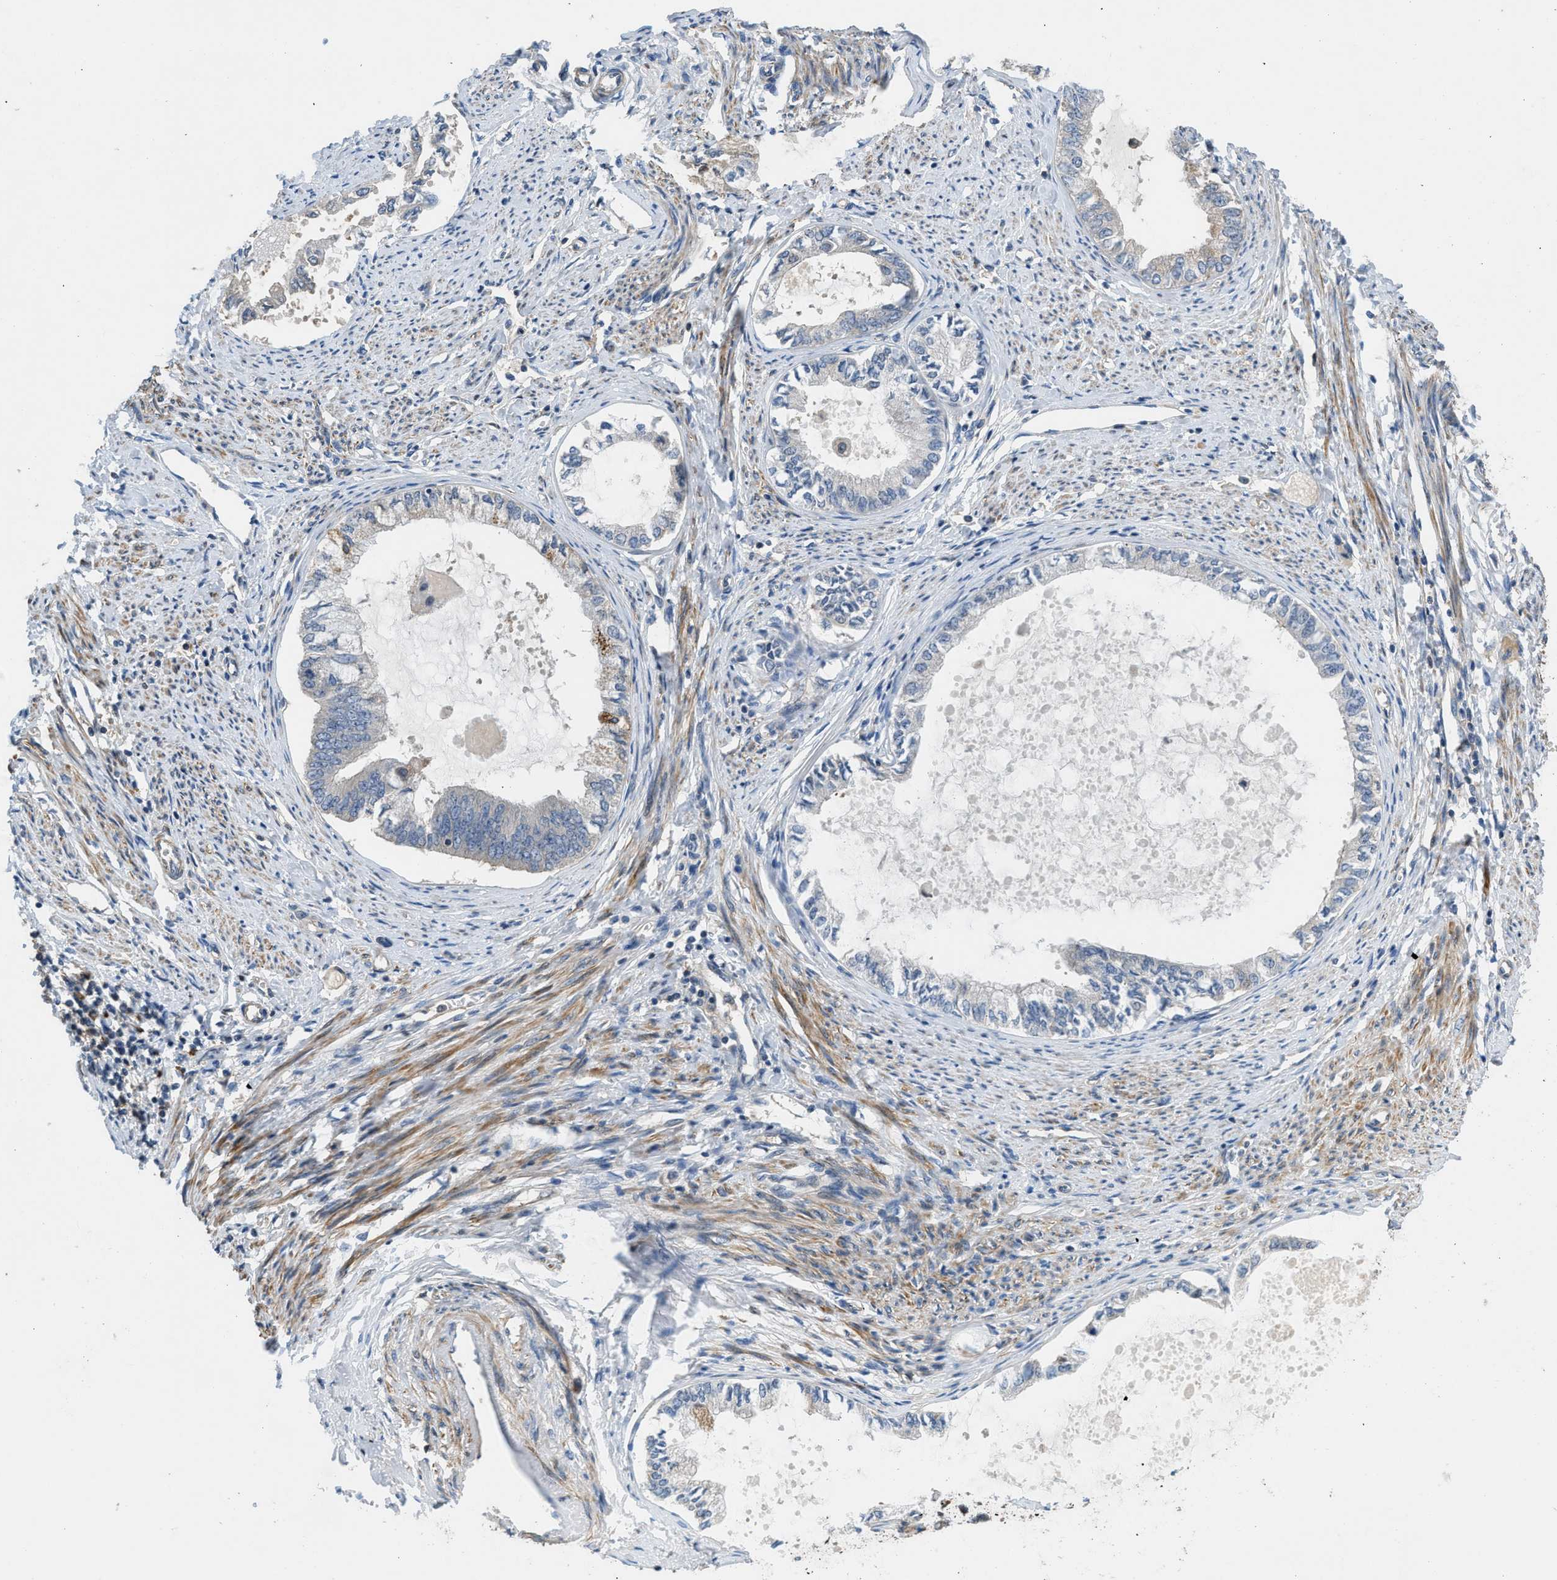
{"staining": {"intensity": "negative", "quantity": "none", "location": "none"}, "tissue": "endometrial cancer", "cell_type": "Tumor cells", "image_type": "cancer", "snomed": [{"axis": "morphology", "description": "Adenocarcinoma, NOS"}, {"axis": "topography", "description": "Endometrium"}], "caption": "Histopathology image shows no protein staining in tumor cells of endometrial cancer (adenocarcinoma) tissue.", "gene": "GPR31", "patient": {"sex": "female", "age": 86}}